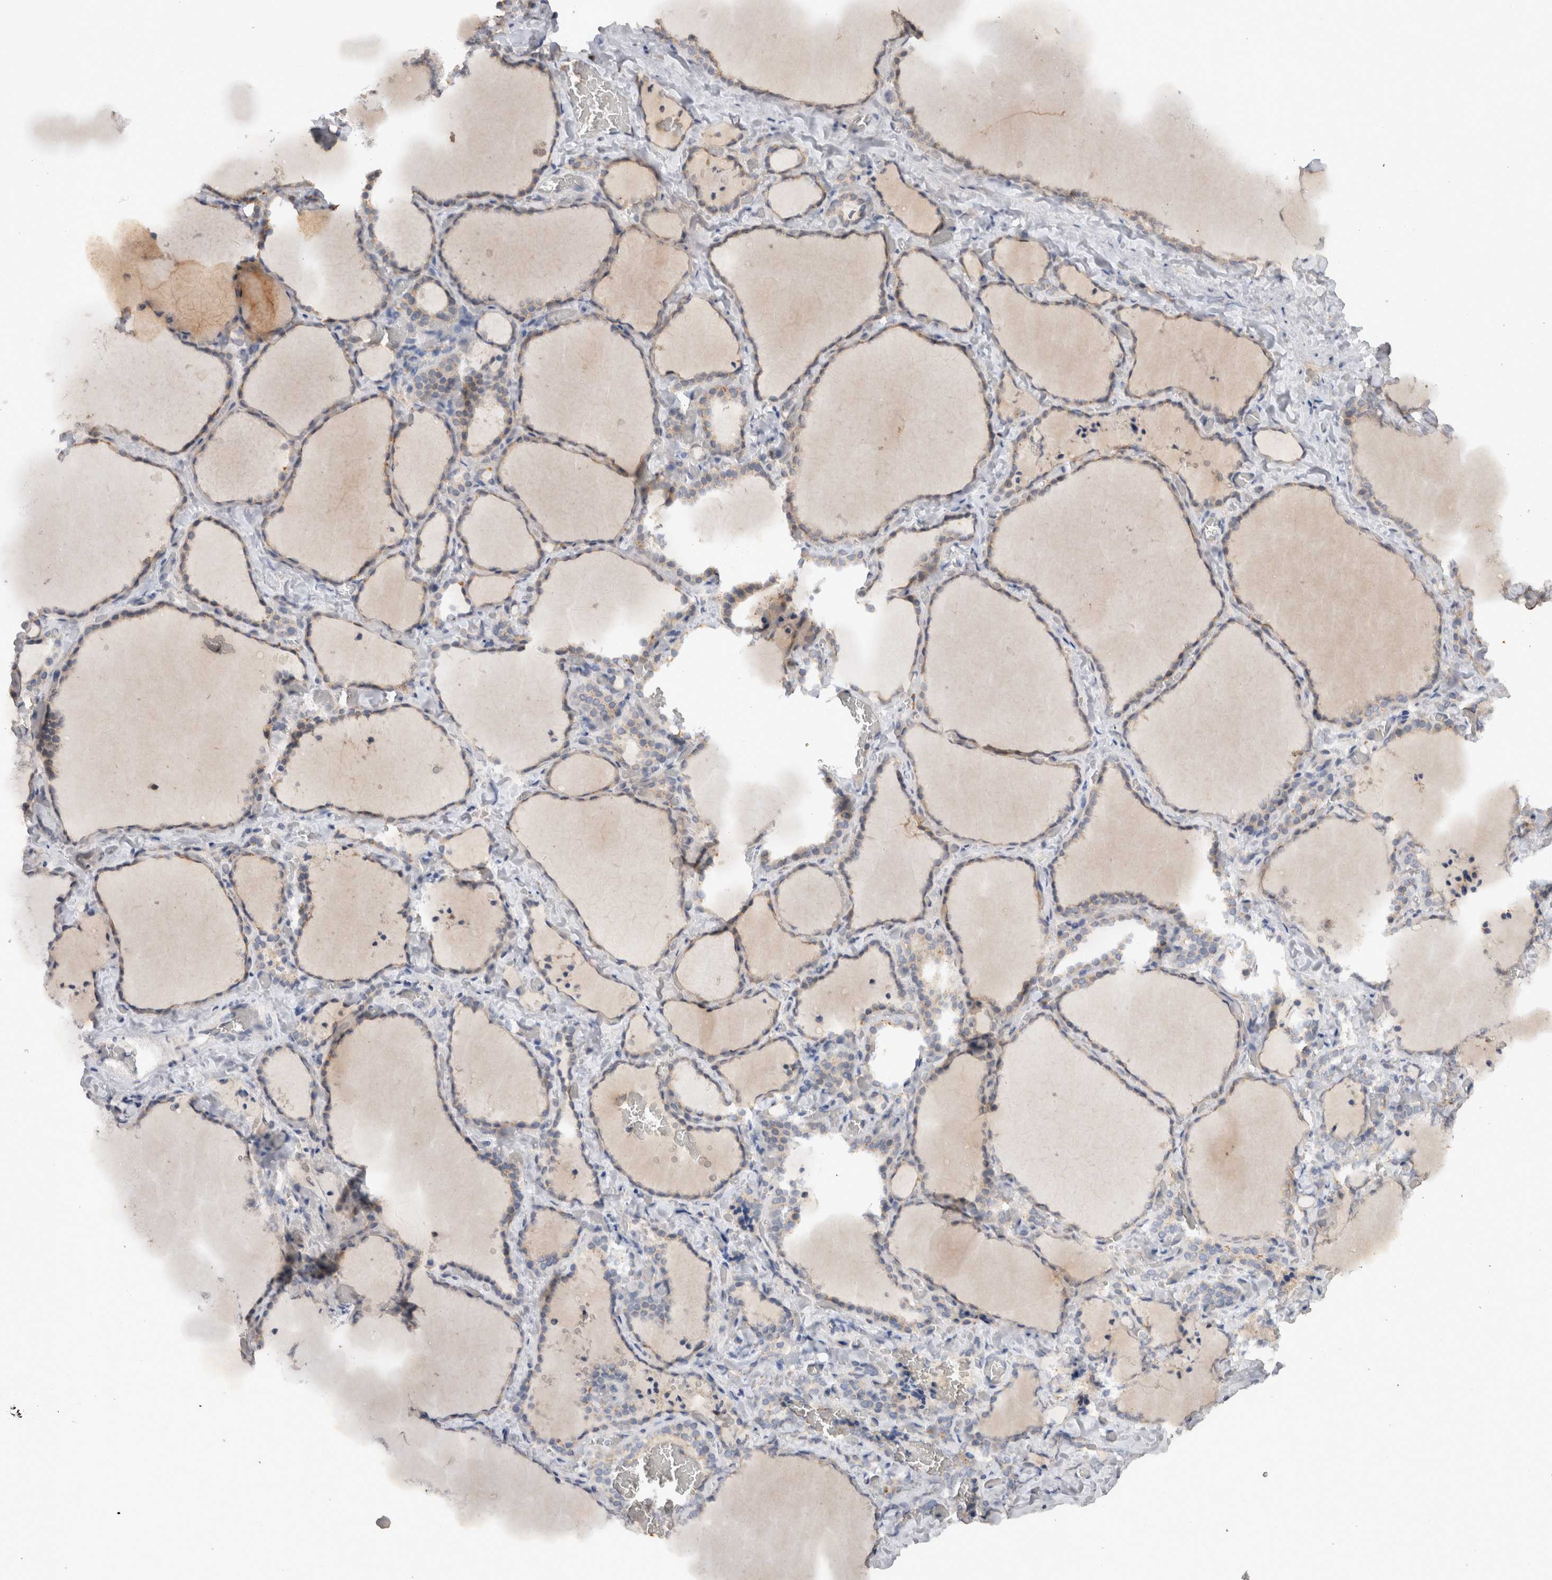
{"staining": {"intensity": "weak", "quantity": "25%-75%", "location": "cytoplasmic/membranous"}, "tissue": "thyroid gland", "cell_type": "Glandular cells", "image_type": "normal", "snomed": [{"axis": "morphology", "description": "Normal tissue, NOS"}, {"axis": "topography", "description": "Thyroid gland"}], "caption": "This micrograph displays IHC staining of normal thyroid gland, with low weak cytoplasmic/membranous staining in approximately 25%-75% of glandular cells.", "gene": "VSIG4", "patient": {"sex": "female", "age": 22}}